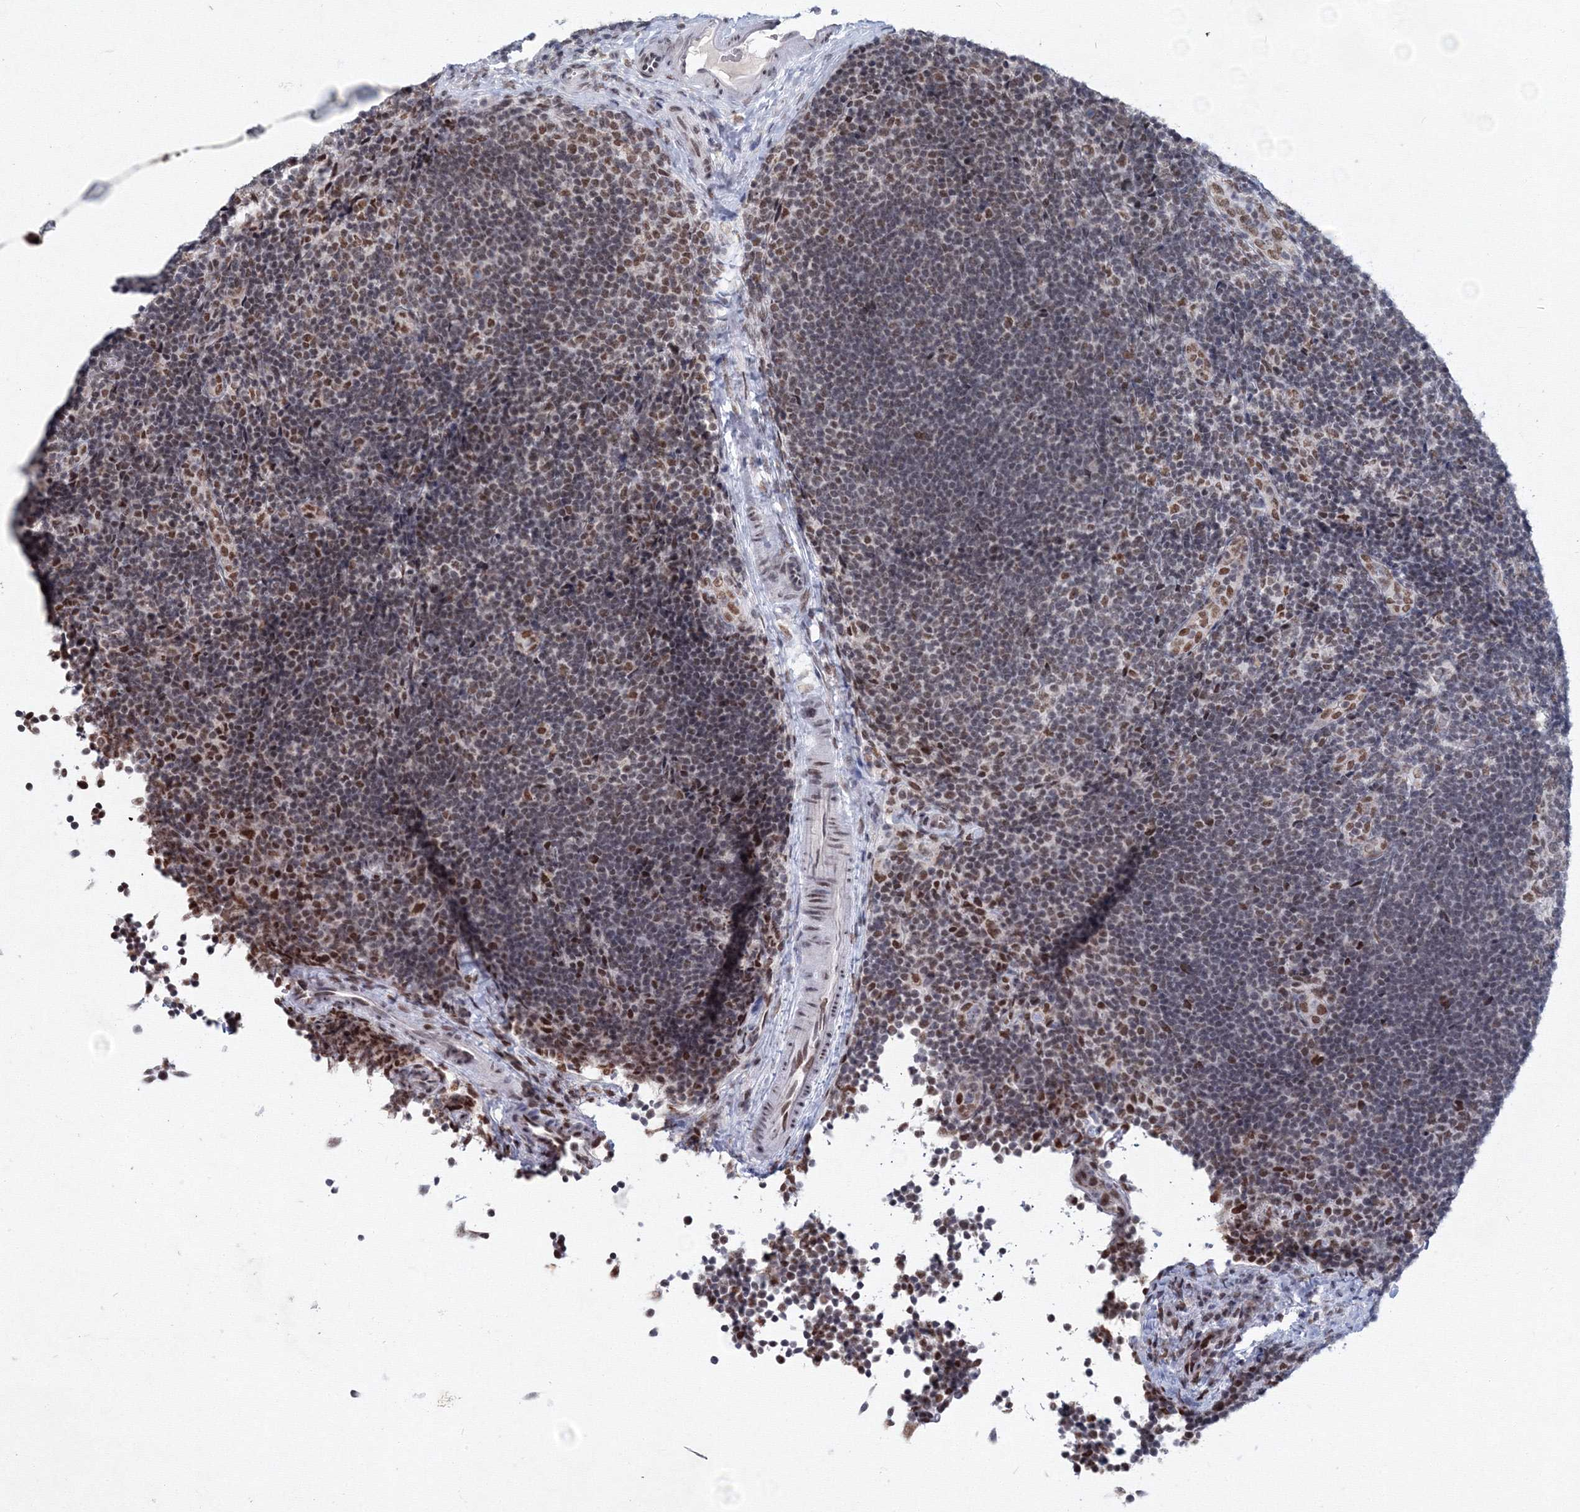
{"staining": {"intensity": "moderate", "quantity": "<25%", "location": "nuclear"}, "tissue": "lymph node", "cell_type": "Non-germinal center cells", "image_type": "normal", "snomed": [{"axis": "morphology", "description": "Normal tissue, NOS"}, {"axis": "topography", "description": "Lymph node"}], "caption": "A photomicrograph of human lymph node stained for a protein reveals moderate nuclear brown staining in non-germinal center cells.", "gene": "SF3B6", "patient": {"sex": "female", "age": 22}}